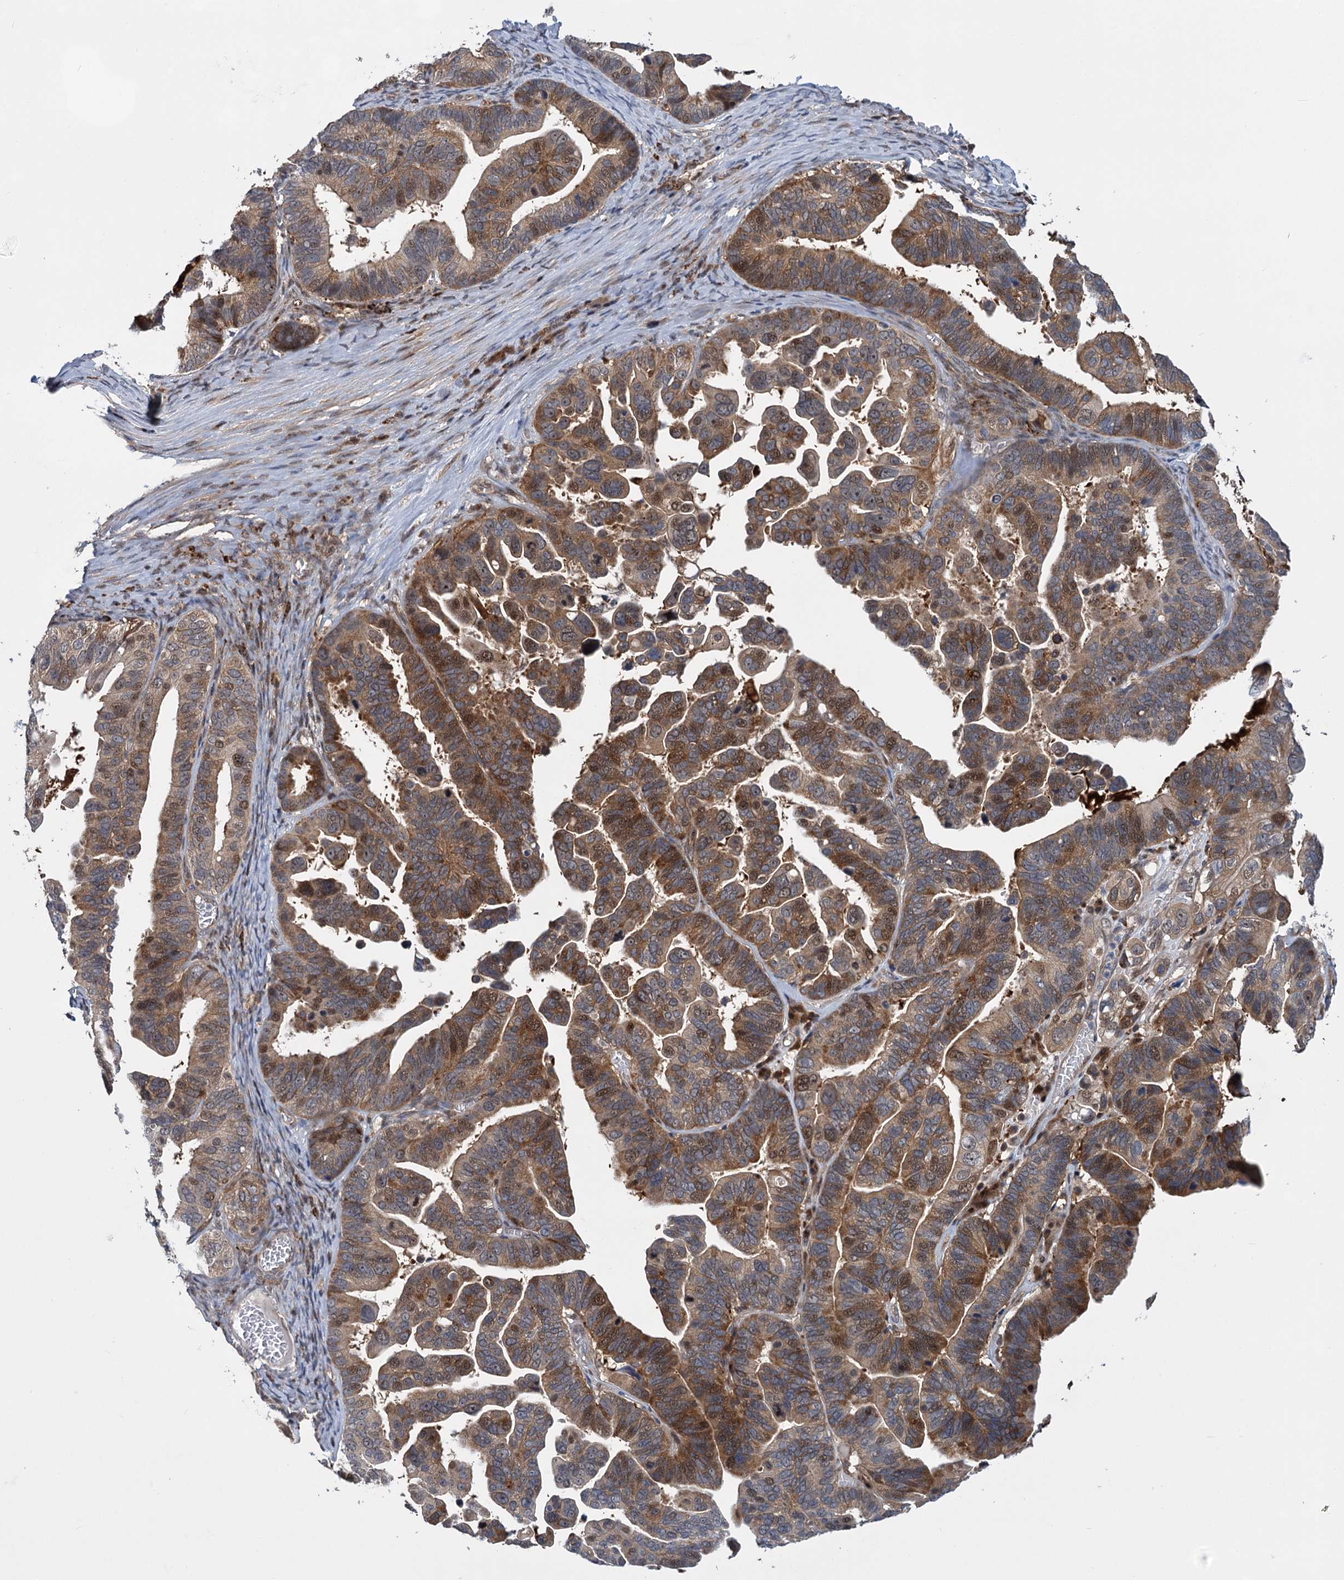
{"staining": {"intensity": "moderate", "quantity": ">75%", "location": "cytoplasmic/membranous,nuclear"}, "tissue": "ovarian cancer", "cell_type": "Tumor cells", "image_type": "cancer", "snomed": [{"axis": "morphology", "description": "Cystadenocarcinoma, serous, NOS"}, {"axis": "topography", "description": "Ovary"}], "caption": "Human ovarian cancer (serous cystadenocarcinoma) stained with a brown dye reveals moderate cytoplasmic/membranous and nuclear positive expression in approximately >75% of tumor cells.", "gene": "GPBP1", "patient": {"sex": "female", "age": 56}}